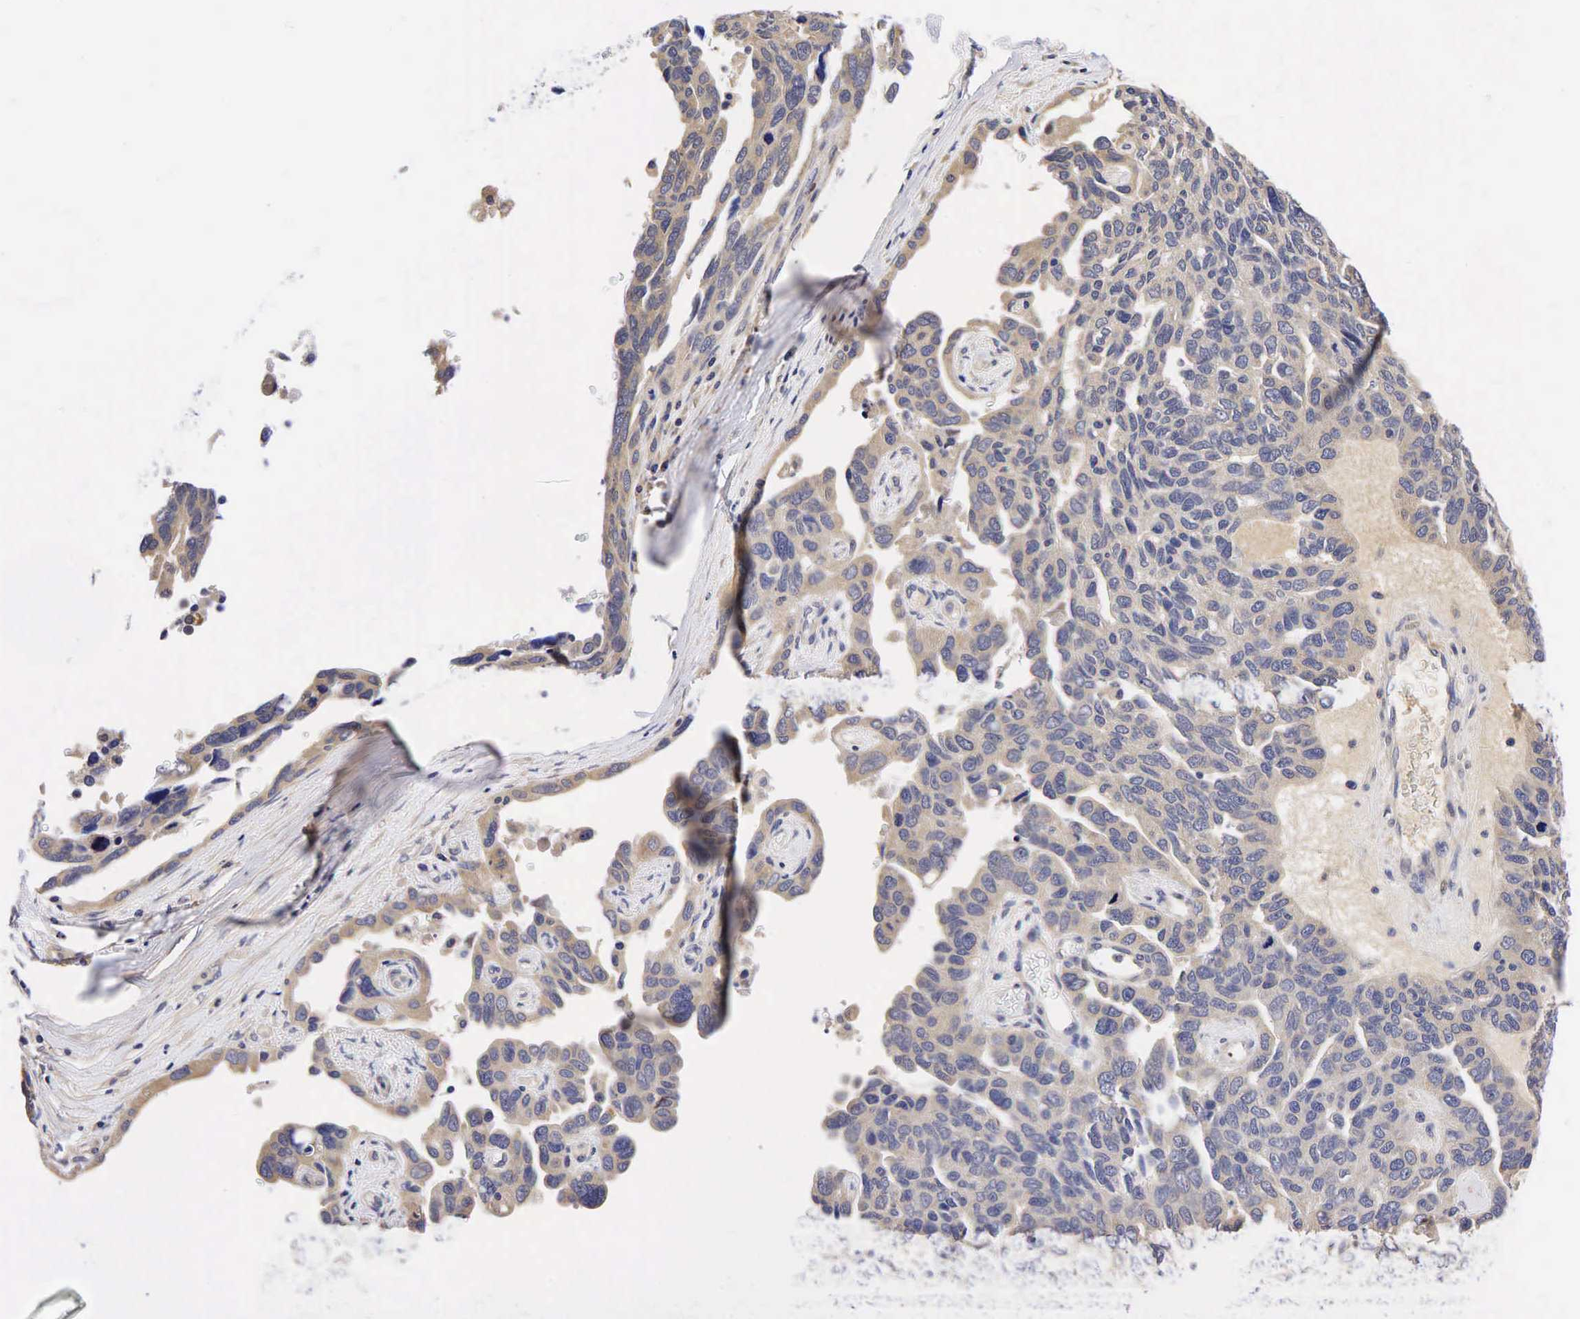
{"staining": {"intensity": "weak", "quantity": "<25%", "location": "cytoplasmic/membranous"}, "tissue": "ovarian cancer", "cell_type": "Tumor cells", "image_type": "cancer", "snomed": [{"axis": "morphology", "description": "Cystadenocarcinoma, serous, NOS"}, {"axis": "topography", "description": "Ovary"}], "caption": "Human ovarian cancer stained for a protein using immunohistochemistry displays no staining in tumor cells.", "gene": "CCND1", "patient": {"sex": "female", "age": 64}}